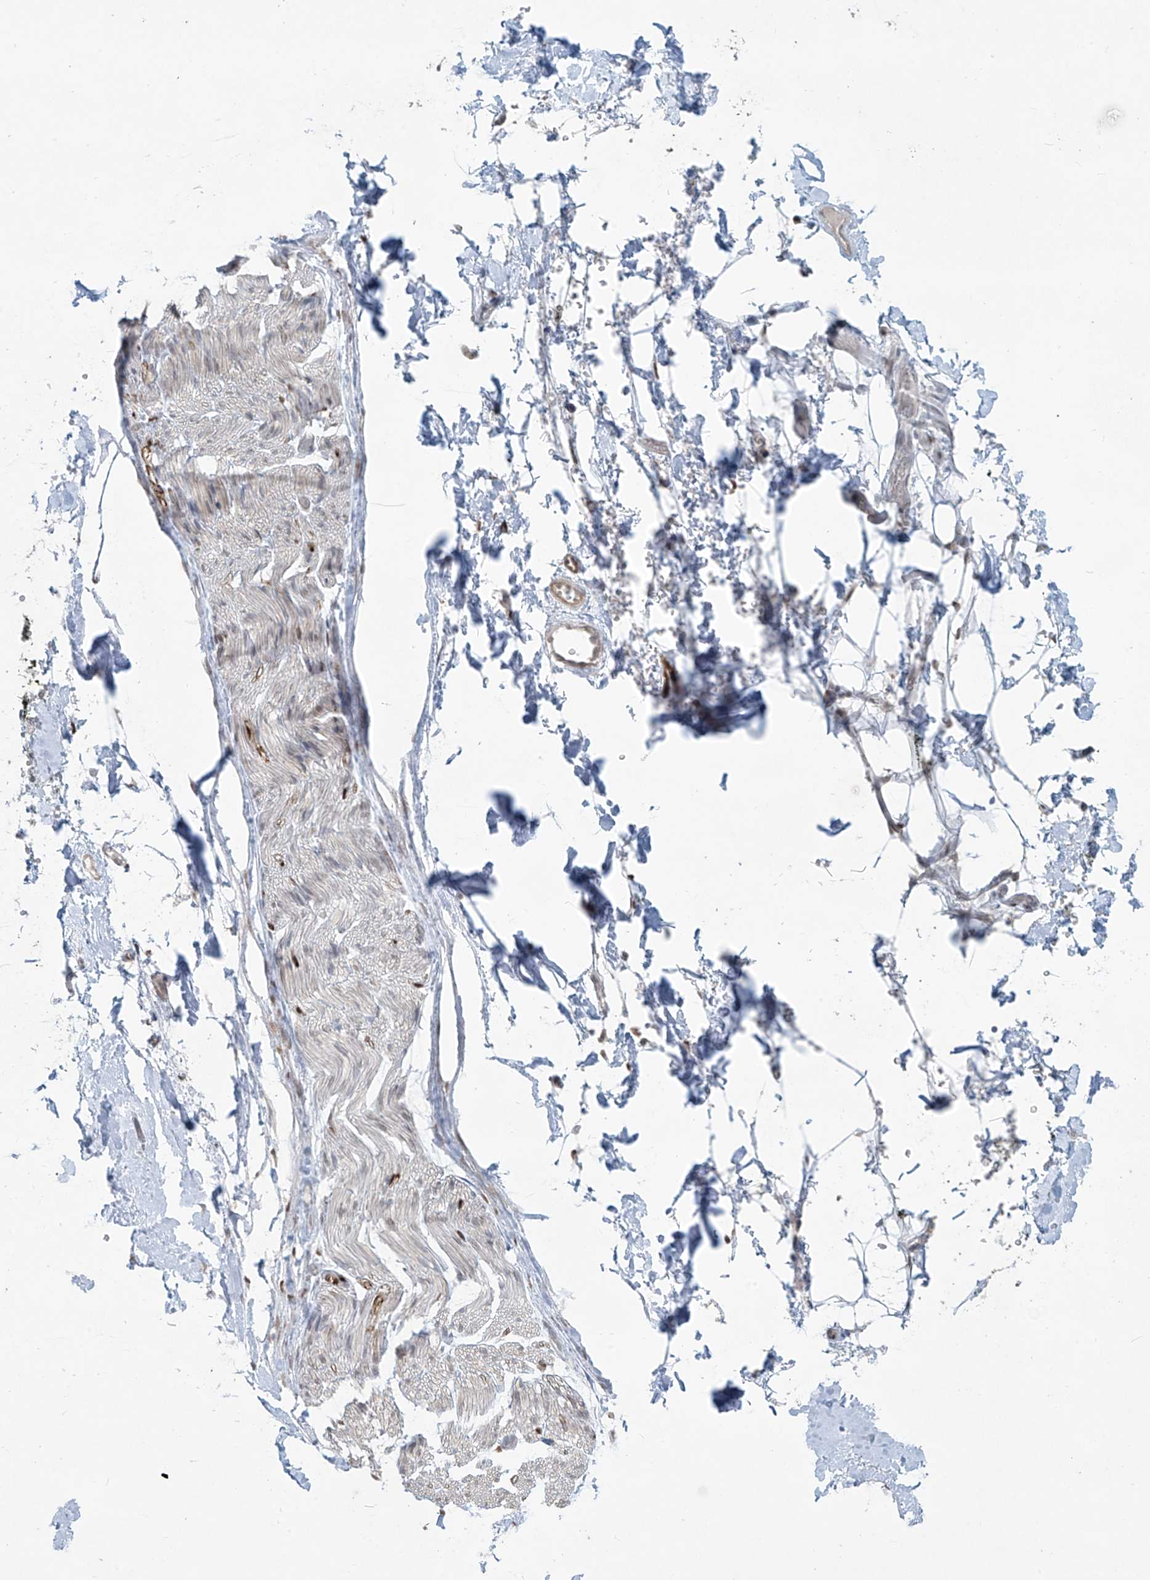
{"staining": {"intensity": "weak", "quantity": ">75%", "location": "cytoplasmic/membranous,nuclear"}, "tissue": "adipose tissue", "cell_type": "Adipocytes", "image_type": "normal", "snomed": [{"axis": "morphology", "description": "Normal tissue, NOS"}, {"axis": "morphology", "description": "Adenocarcinoma, NOS"}, {"axis": "topography", "description": "Pancreas"}, {"axis": "topography", "description": "Peripheral nerve tissue"}], "caption": "This image exhibits IHC staining of unremarkable adipose tissue, with low weak cytoplasmic/membranous,nuclear positivity in approximately >75% of adipocytes.", "gene": "PPAT", "patient": {"sex": "male", "age": 59}}